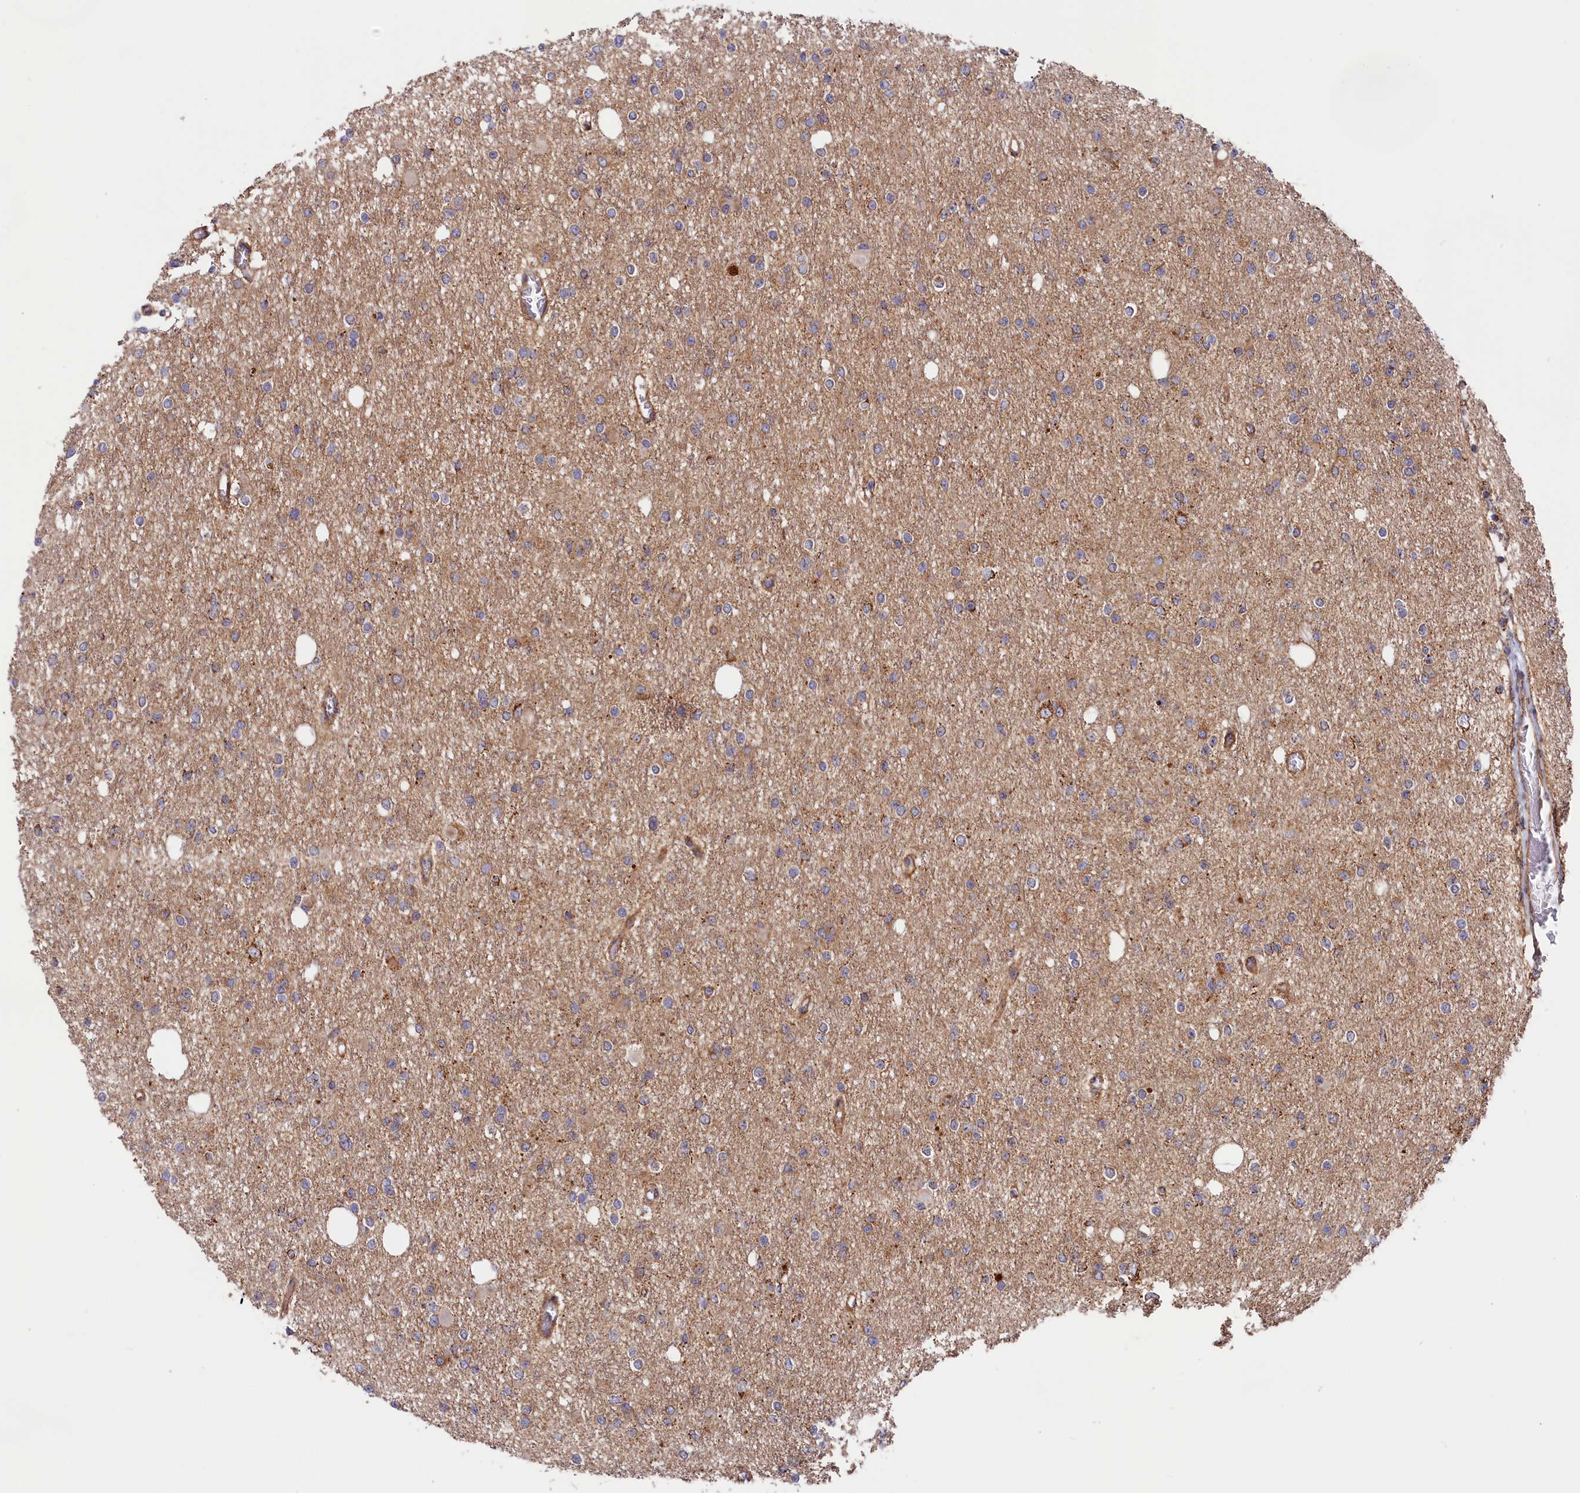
{"staining": {"intensity": "weak", "quantity": "<25%", "location": "cytoplasmic/membranous"}, "tissue": "glioma", "cell_type": "Tumor cells", "image_type": "cancer", "snomed": [{"axis": "morphology", "description": "Glioma, malignant, Low grade"}, {"axis": "topography", "description": "Brain"}], "caption": "This is a image of IHC staining of glioma, which shows no staining in tumor cells.", "gene": "MACROD1", "patient": {"sex": "female", "age": 22}}